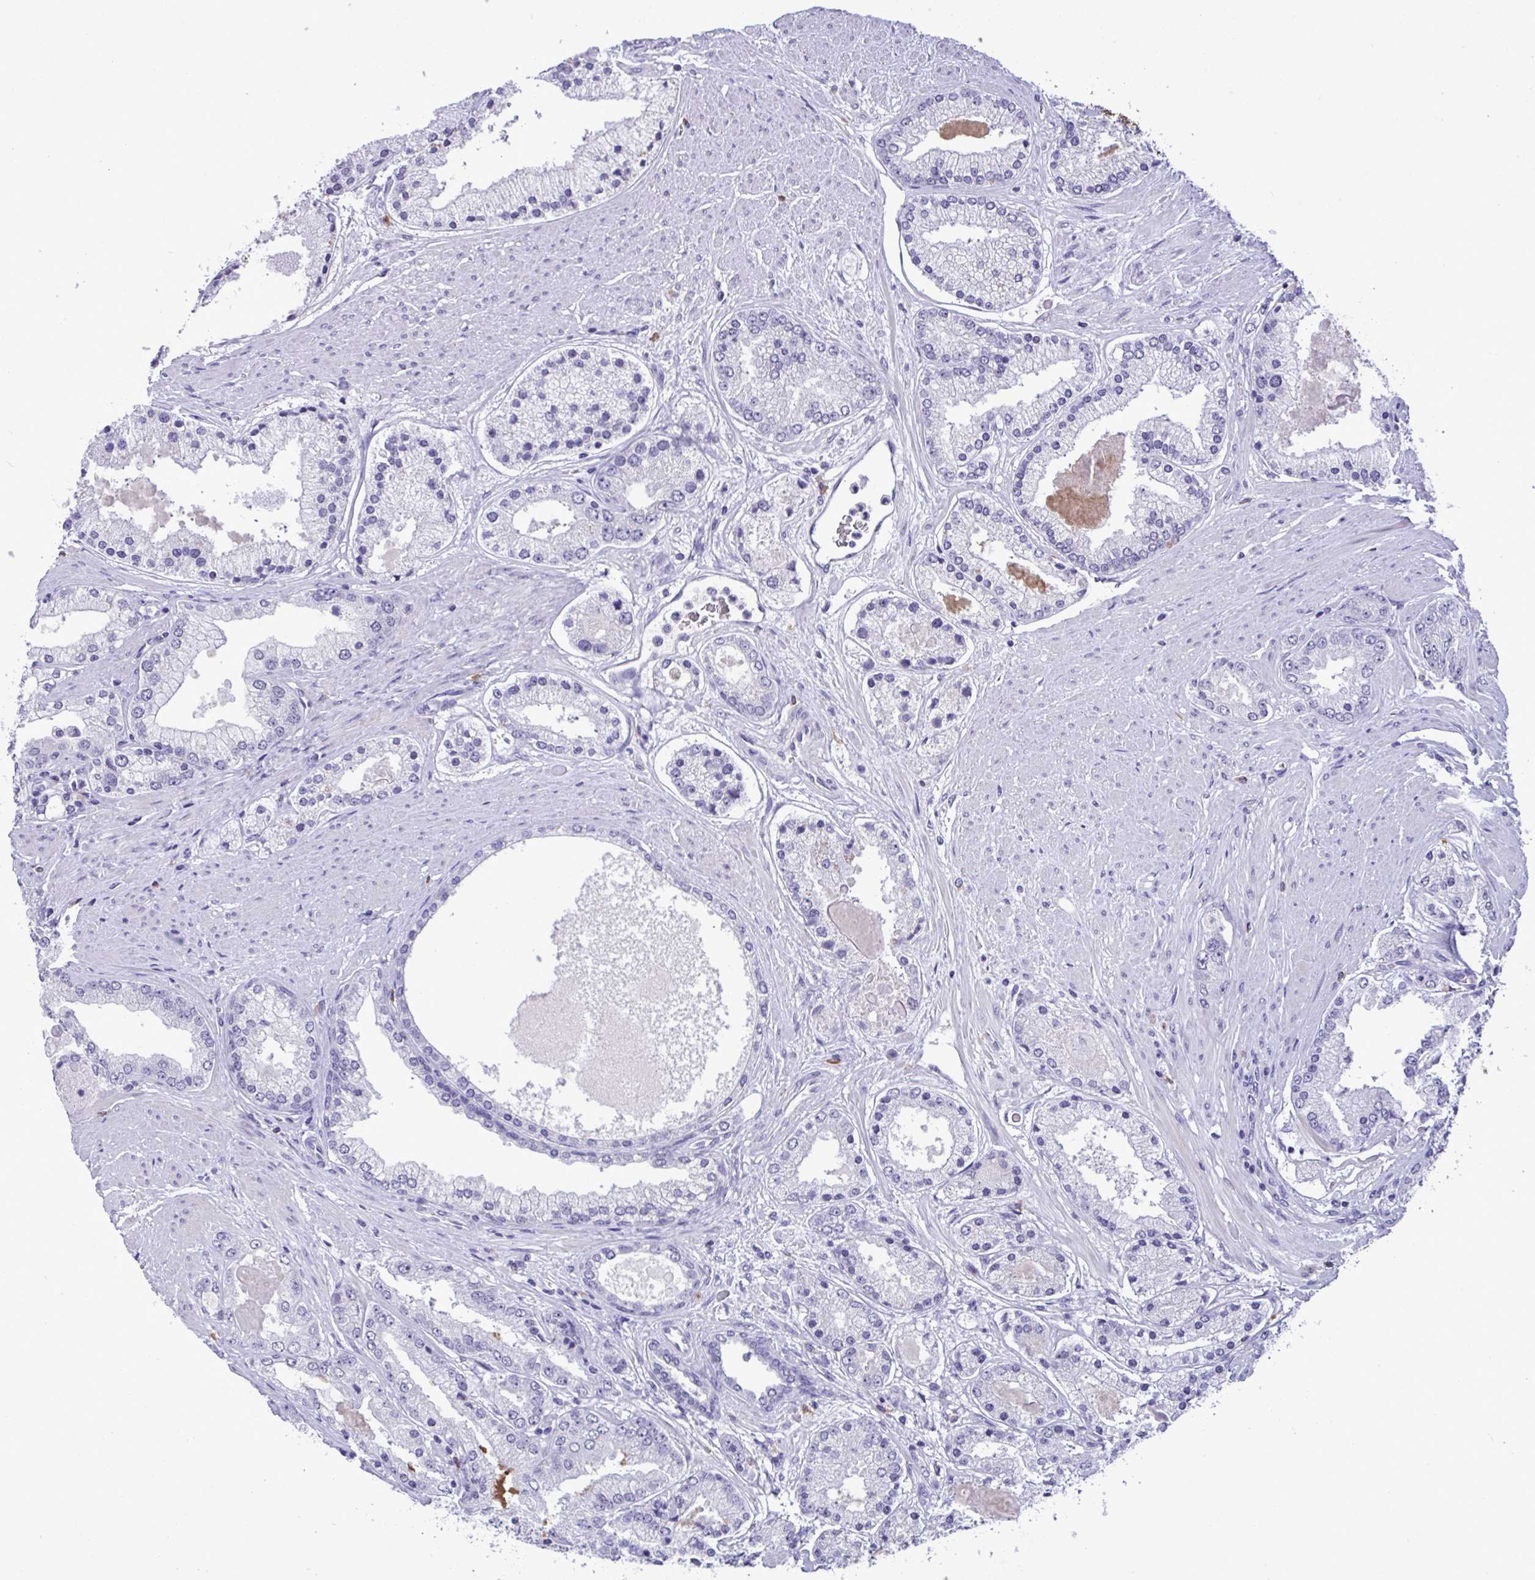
{"staining": {"intensity": "negative", "quantity": "none", "location": "none"}, "tissue": "prostate cancer", "cell_type": "Tumor cells", "image_type": "cancer", "snomed": [{"axis": "morphology", "description": "Adenocarcinoma, High grade"}, {"axis": "topography", "description": "Prostate"}], "caption": "High-grade adenocarcinoma (prostate) was stained to show a protein in brown. There is no significant expression in tumor cells.", "gene": "YBX2", "patient": {"sex": "male", "age": 67}}